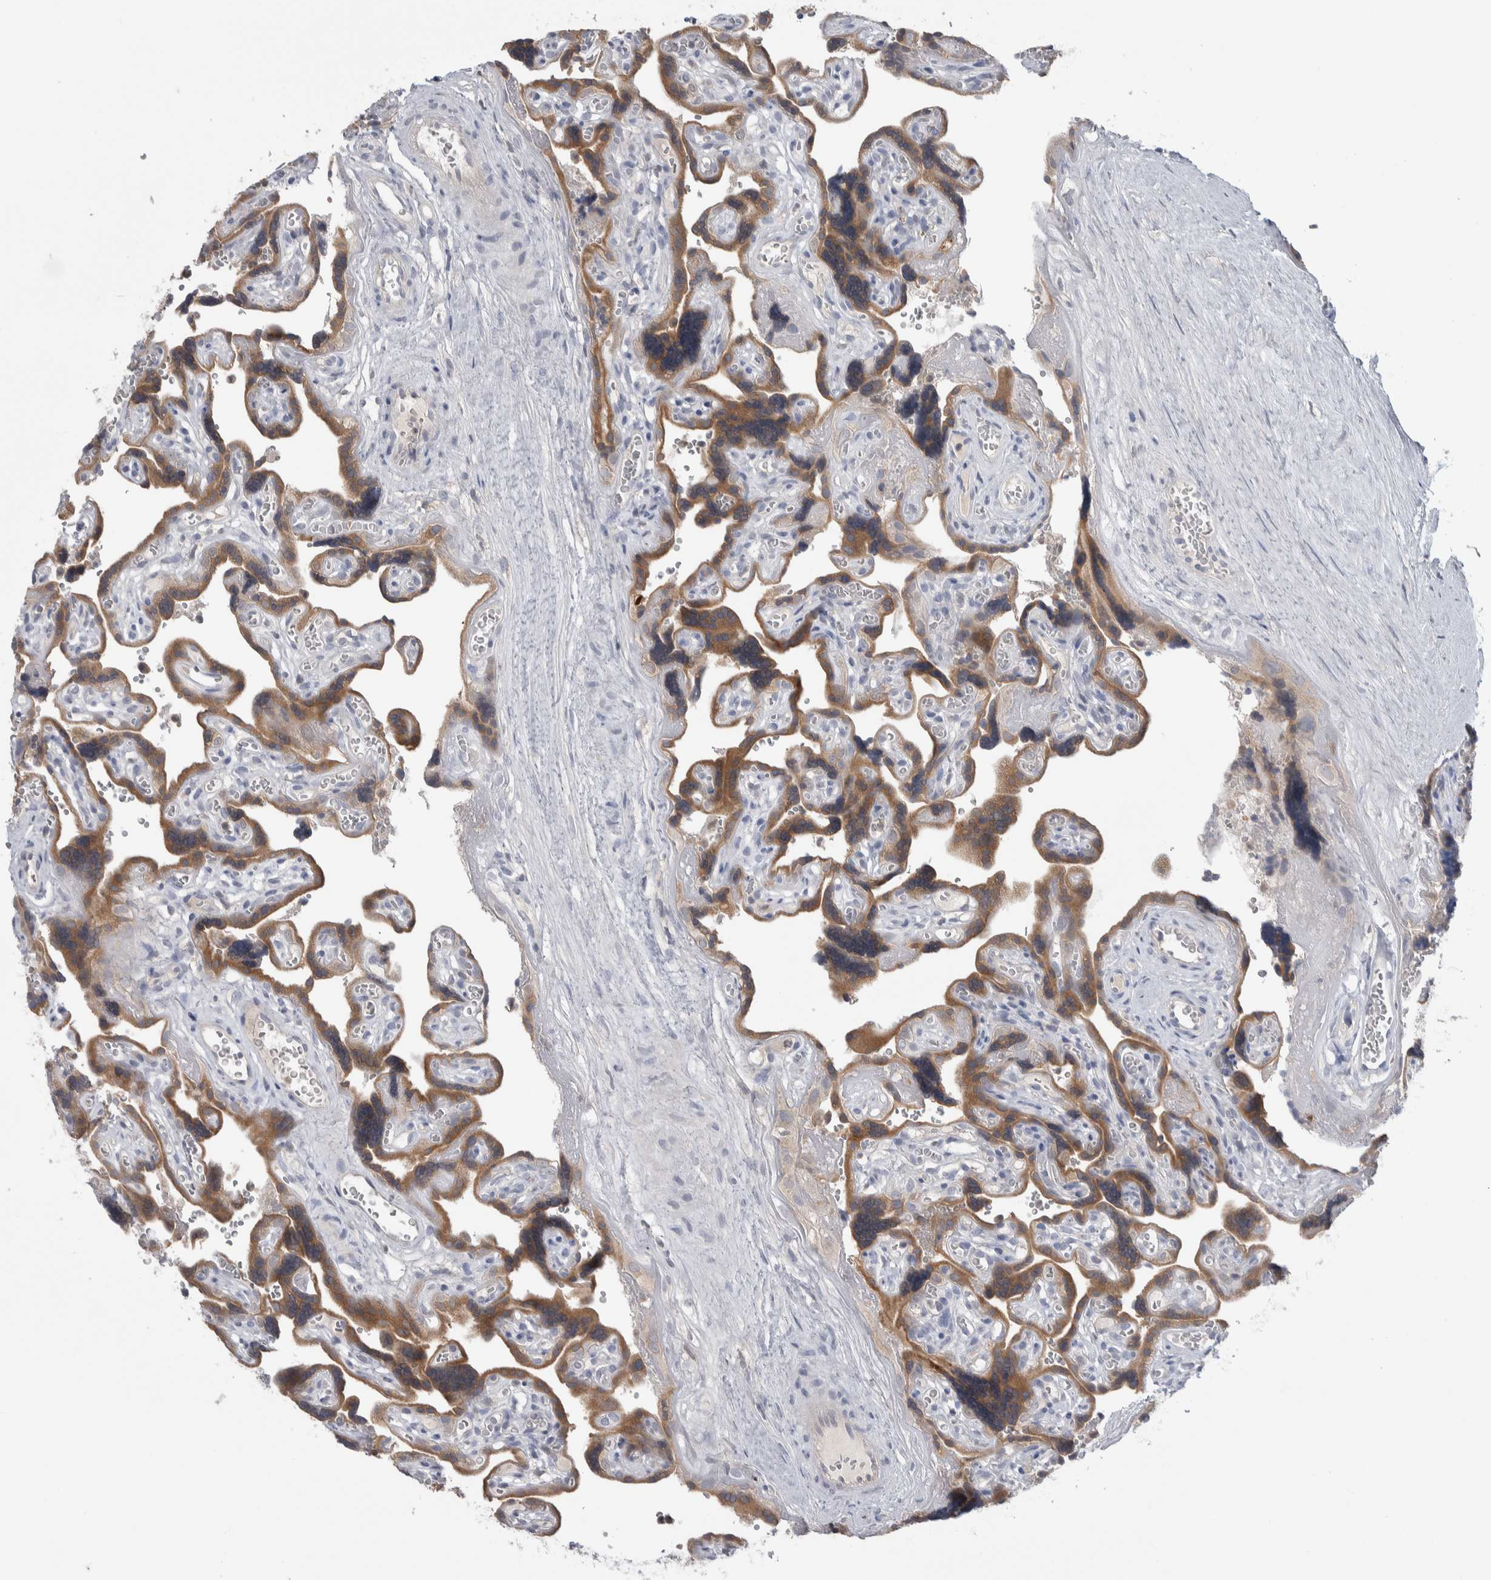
{"staining": {"intensity": "weak", "quantity": ">75%", "location": "cytoplasmic/membranous"}, "tissue": "placenta", "cell_type": "Decidual cells", "image_type": "normal", "snomed": [{"axis": "morphology", "description": "Normal tissue, NOS"}, {"axis": "topography", "description": "Placenta"}], "caption": "This is a histology image of immunohistochemistry staining of unremarkable placenta, which shows weak expression in the cytoplasmic/membranous of decidual cells.", "gene": "HTATIP2", "patient": {"sex": "female", "age": 30}}